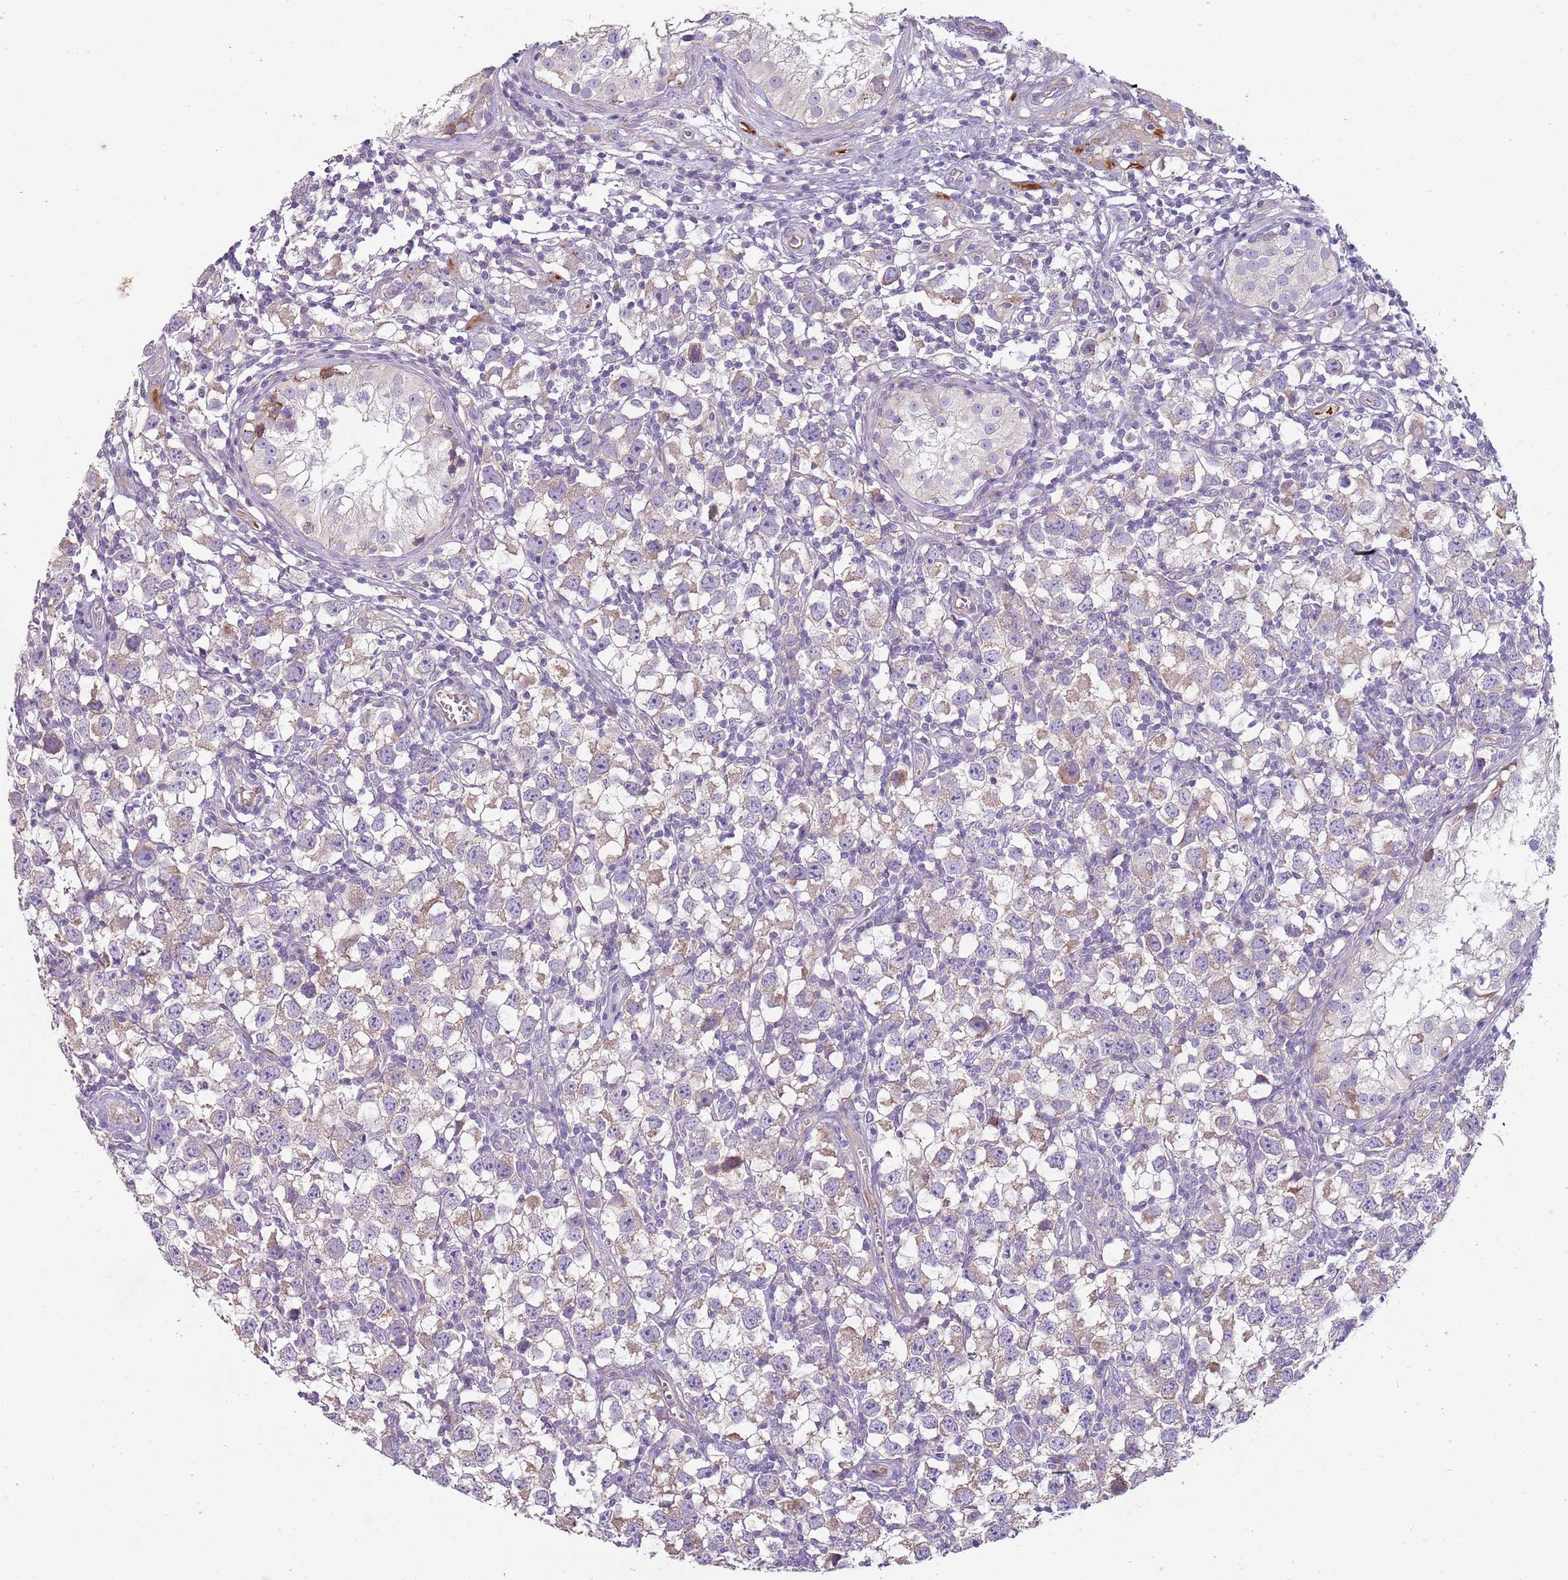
{"staining": {"intensity": "weak", "quantity": "<25%", "location": "cytoplasmic/membranous"}, "tissue": "testis cancer", "cell_type": "Tumor cells", "image_type": "cancer", "snomed": [{"axis": "morphology", "description": "Seminoma, NOS"}, {"axis": "morphology", "description": "Carcinoma, Embryonal, NOS"}, {"axis": "topography", "description": "Testis"}], "caption": "This is an immunohistochemistry histopathology image of human testis cancer. There is no expression in tumor cells.", "gene": "ZNF583", "patient": {"sex": "male", "age": 29}}